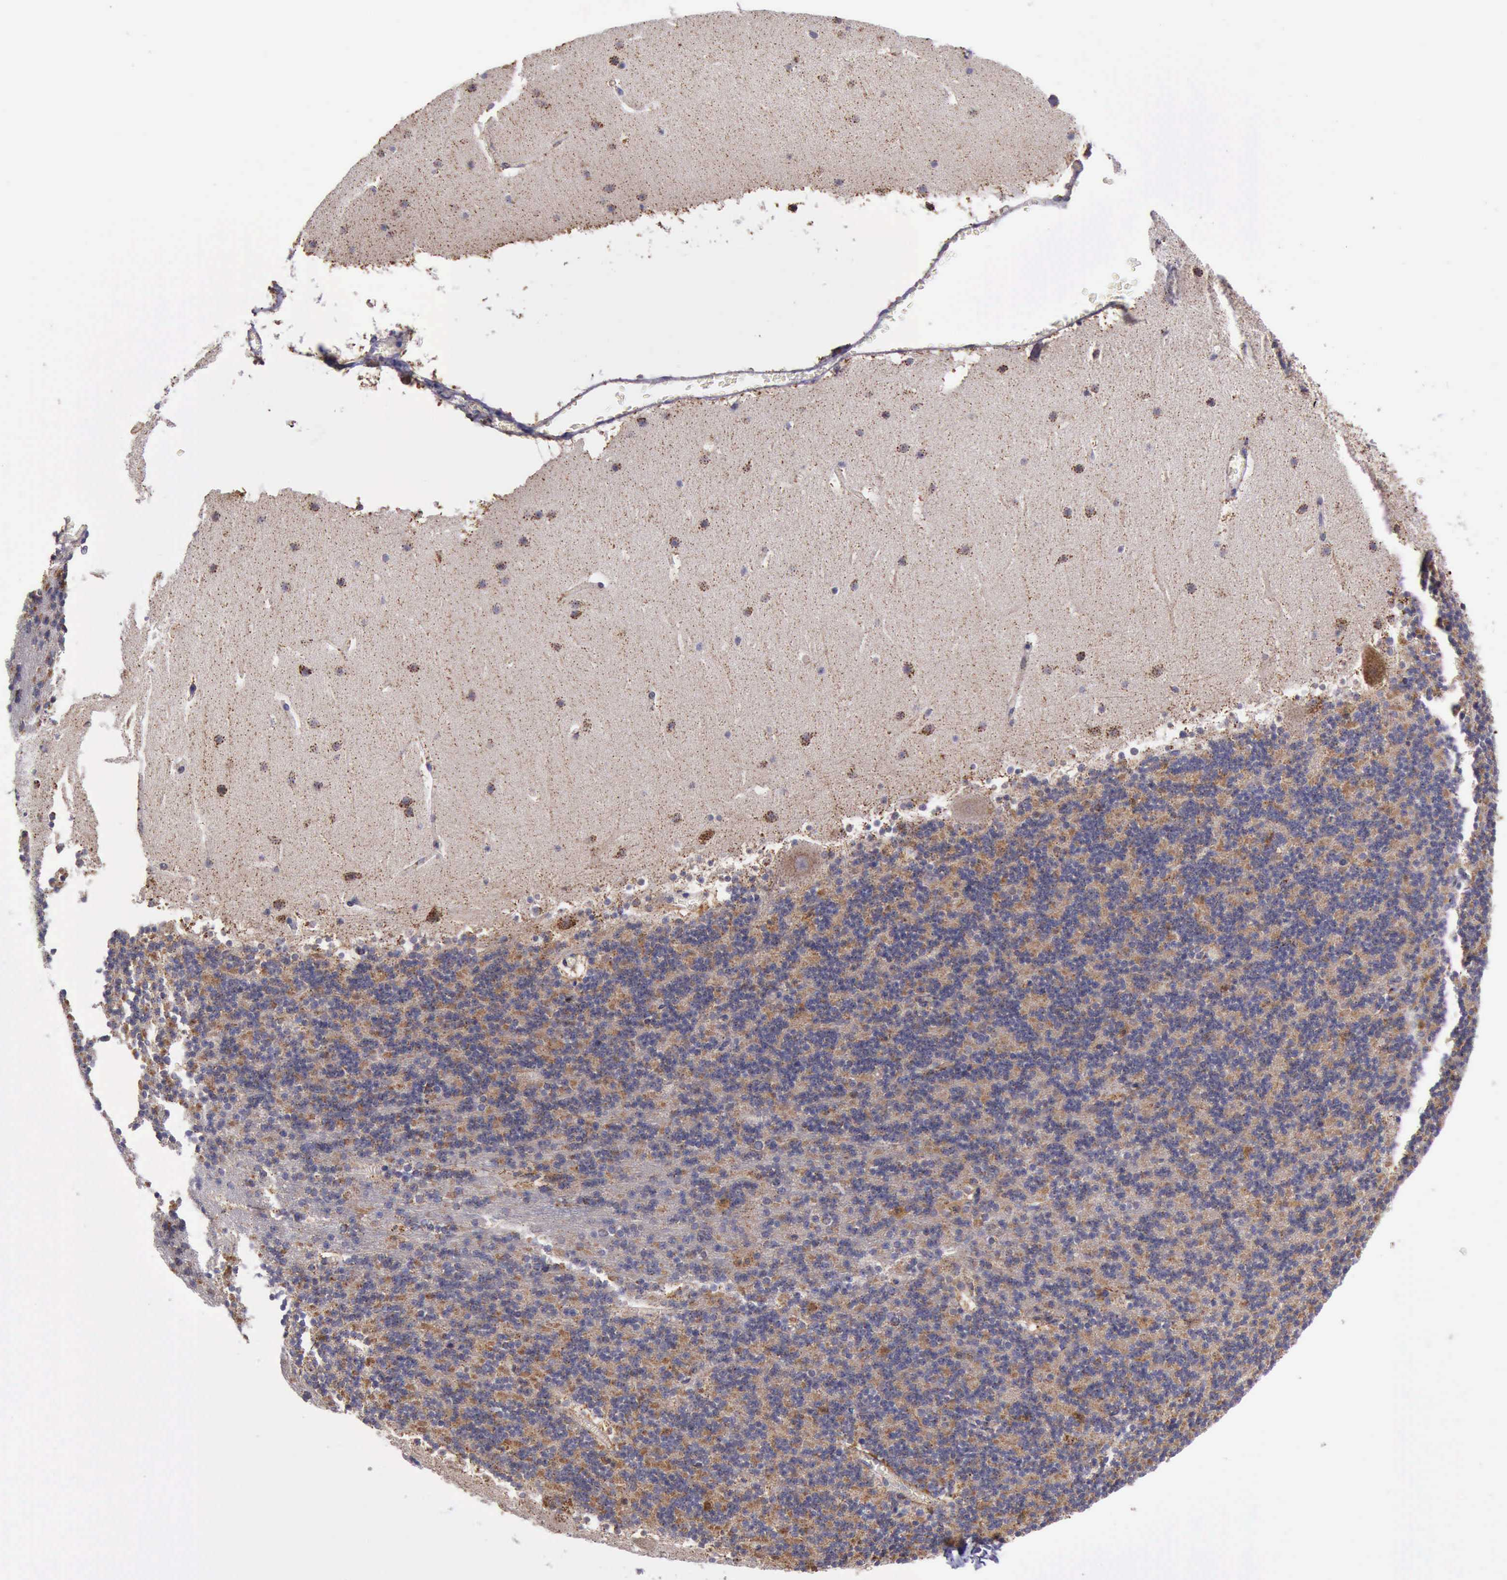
{"staining": {"intensity": "moderate", "quantity": ">75%", "location": "cytoplasmic/membranous"}, "tissue": "cerebellum", "cell_type": "Cells in granular layer", "image_type": "normal", "snomed": [{"axis": "morphology", "description": "Normal tissue, NOS"}, {"axis": "topography", "description": "Cerebellum"}], "caption": "Cerebellum stained with immunohistochemistry reveals moderate cytoplasmic/membranous staining in approximately >75% of cells in granular layer. The staining was performed using DAB (3,3'-diaminobenzidine) to visualize the protein expression in brown, while the nuclei were stained in blue with hematoxylin (Magnification: 20x).", "gene": "TXN2", "patient": {"sex": "male", "age": 45}}